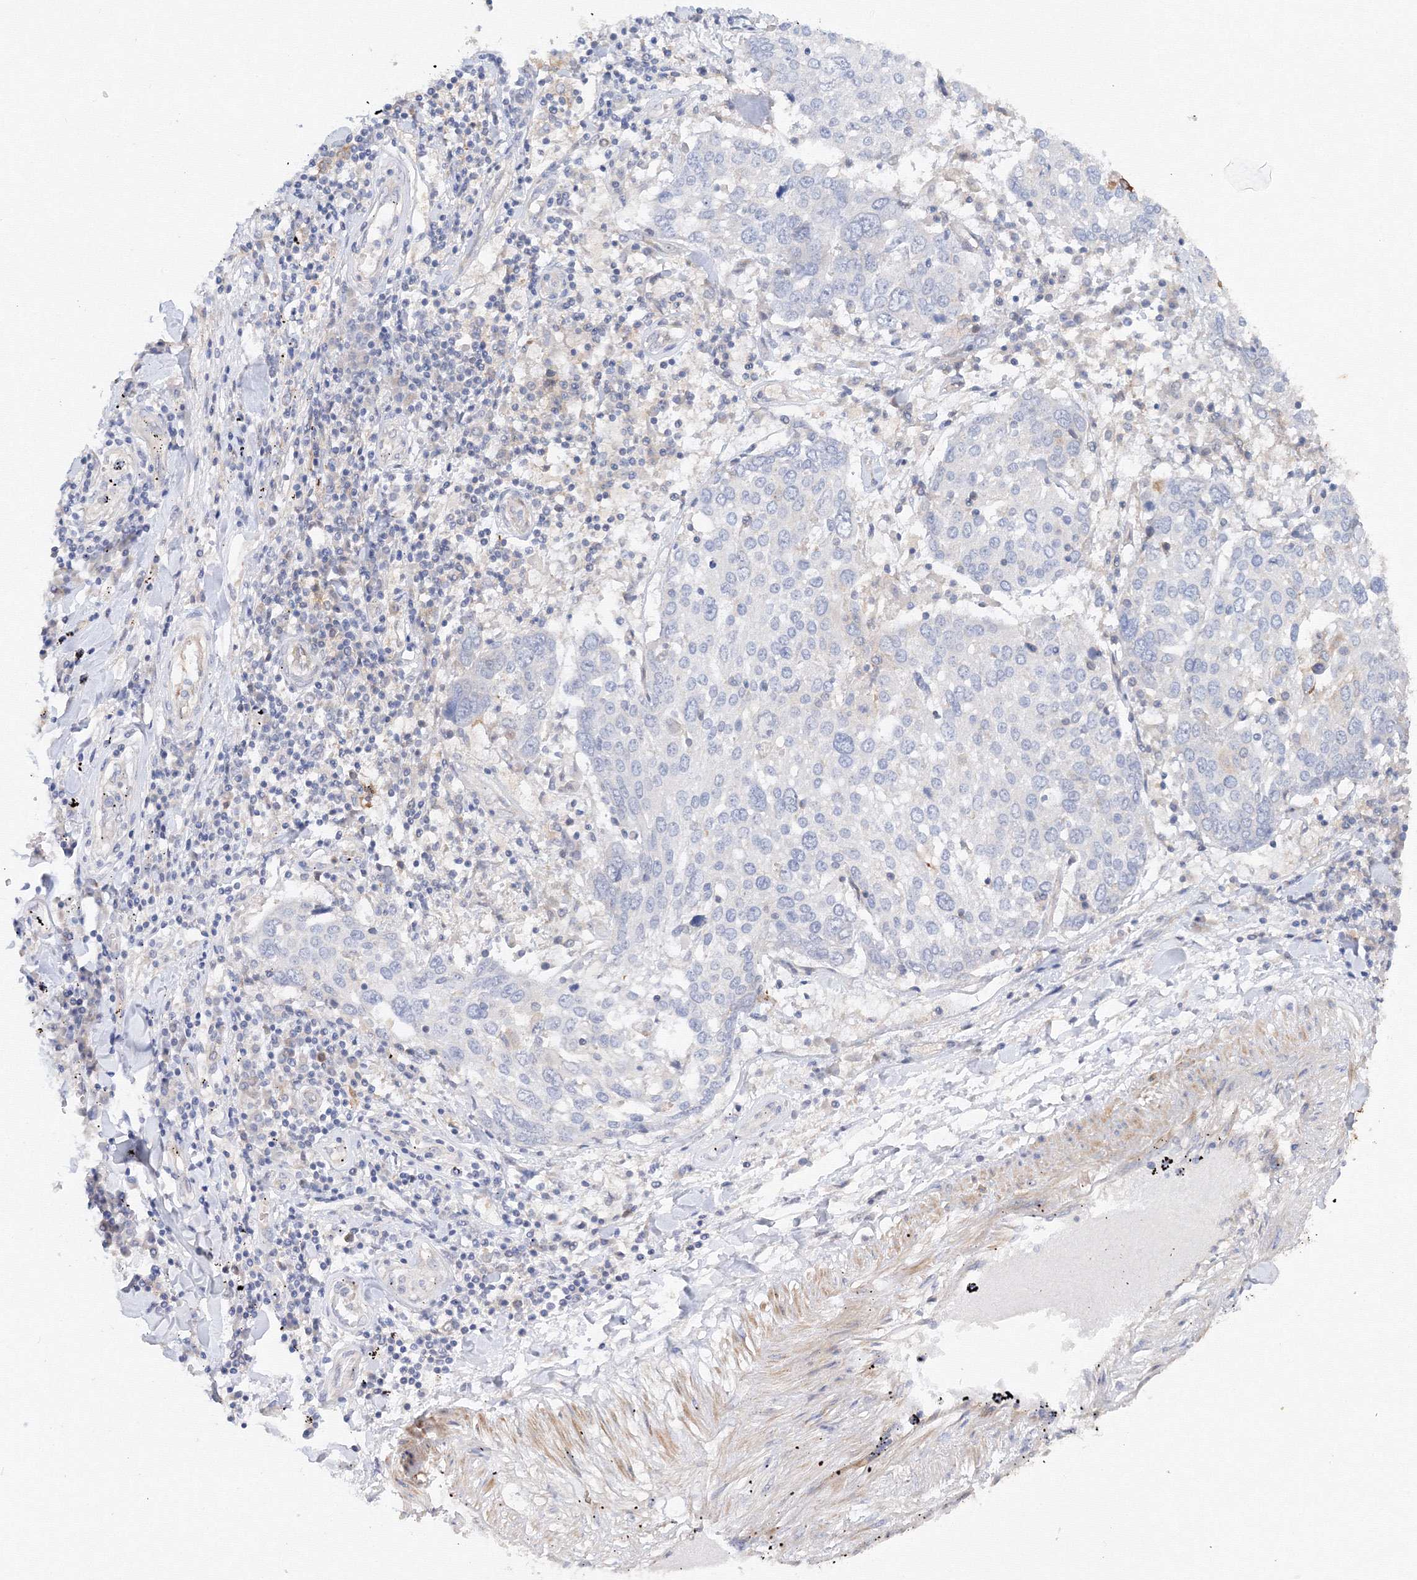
{"staining": {"intensity": "negative", "quantity": "none", "location": "none"}, "tissue": "lung cancer", "cell_type": "Tumor cells", "image_type": "cancer", "snomed": [{"axis": "morphology", "description": "Squamous cell carcinoma, NOS"}, {"axis": "topography", "description": "Lung"}], "caption": "Tumor cells show no significant expression in lung squamous cell carcinoma. (DAB (3,3'-diaminobenzidine) immunohistochemistry with hematoxylin counter stain).", "gene": "DIS3L2", "patient": {"sex": "male", "age": 65}}